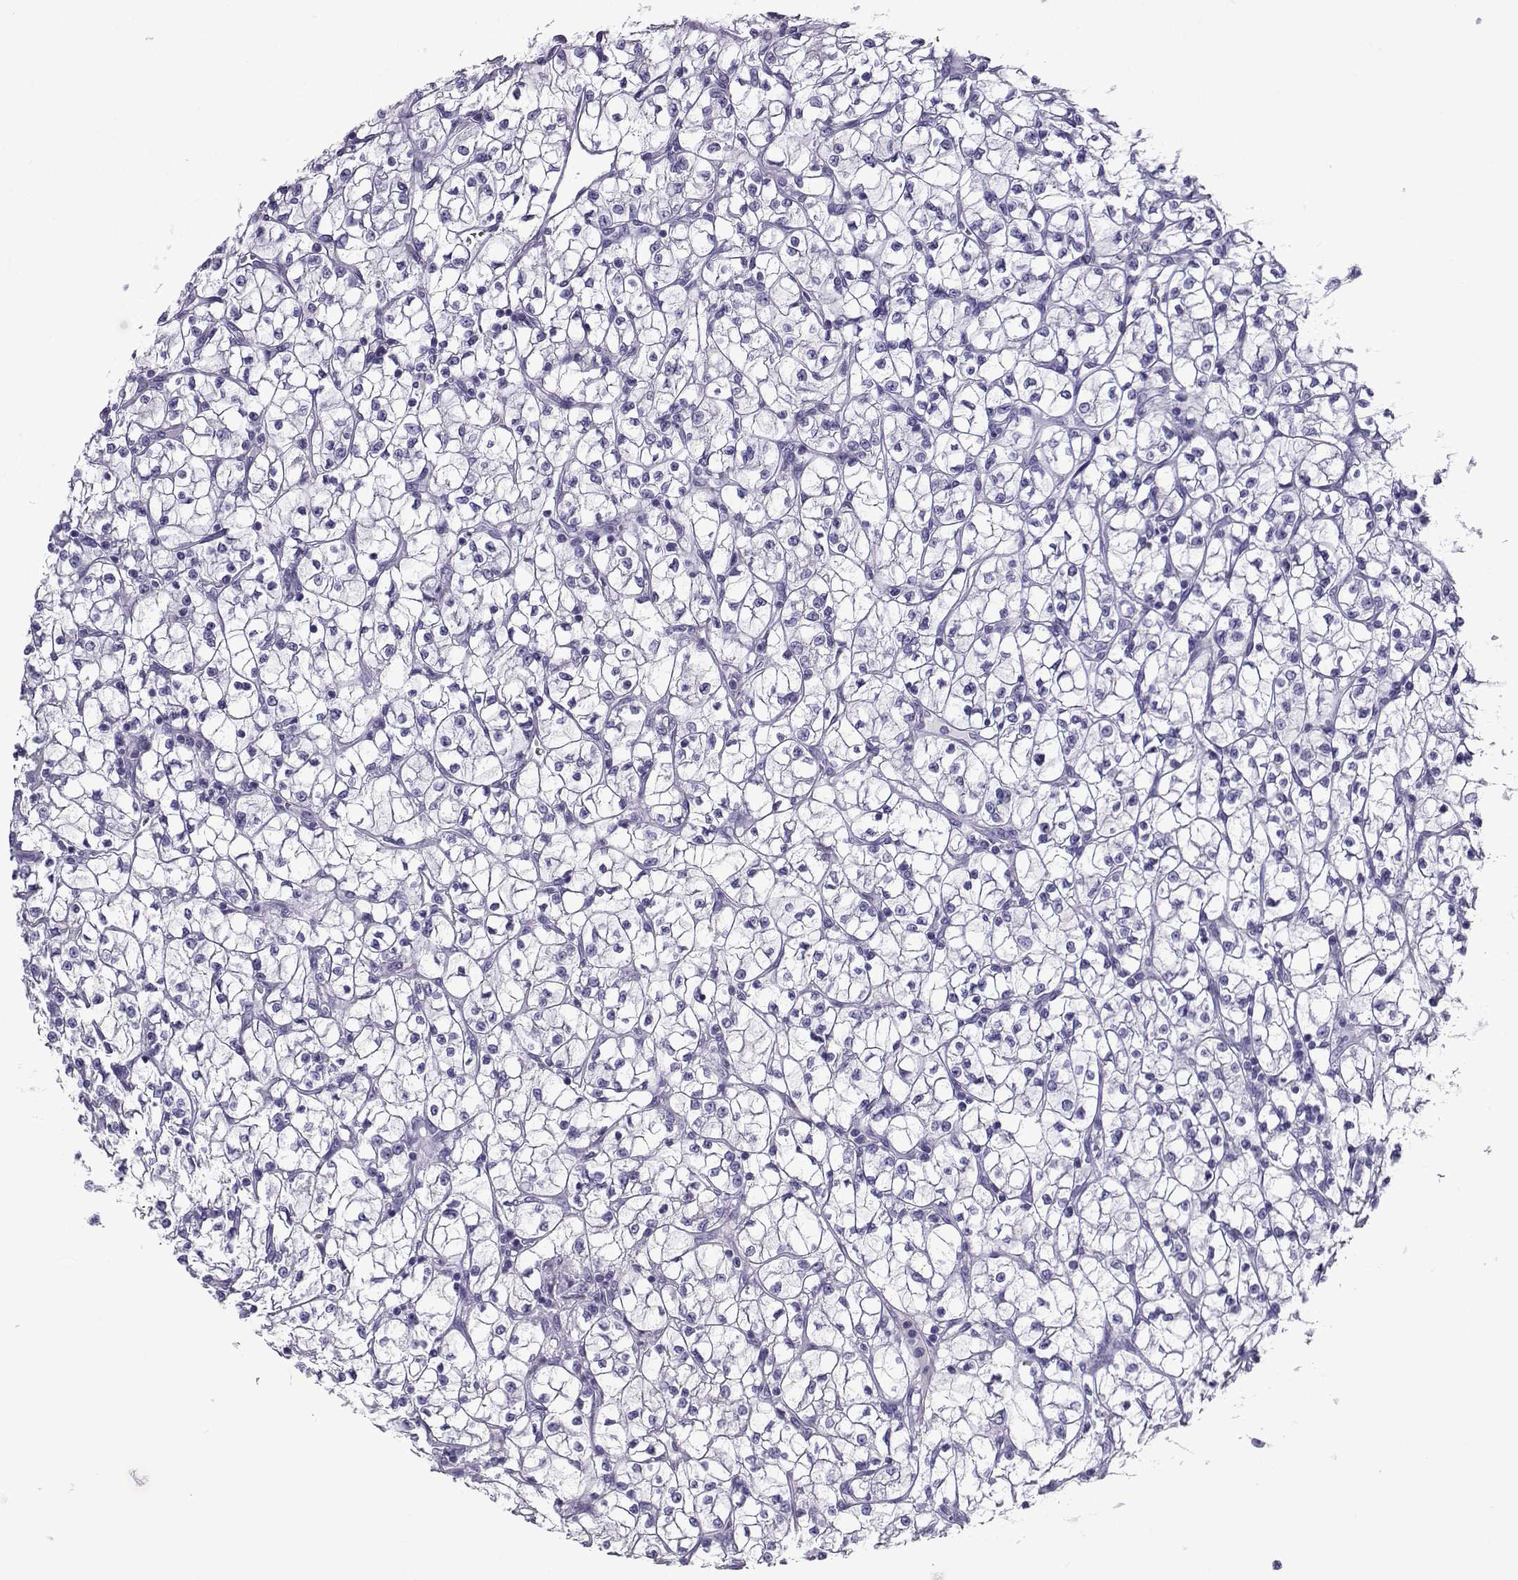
{"staining": {"intensity": "negative", "quantity": "none", "location": "none"}, "tissue": "renal cancer", "cell_type": "Tumor cells", "image_type": "cancer", "snomed": [{"axis": "morphology", "description": "Adenocarcinoma, NOS"}, {"axis": "topography", "description": "Kidney"}], "caption": "Tumor cells are negative for brown protein staining in renal adenocarcinoma. (Immunohistochemistry (ihc), brightfield microscopy, high magnification).", "gene": "CD109", "patient": {"sex": "female", "age": 64}}